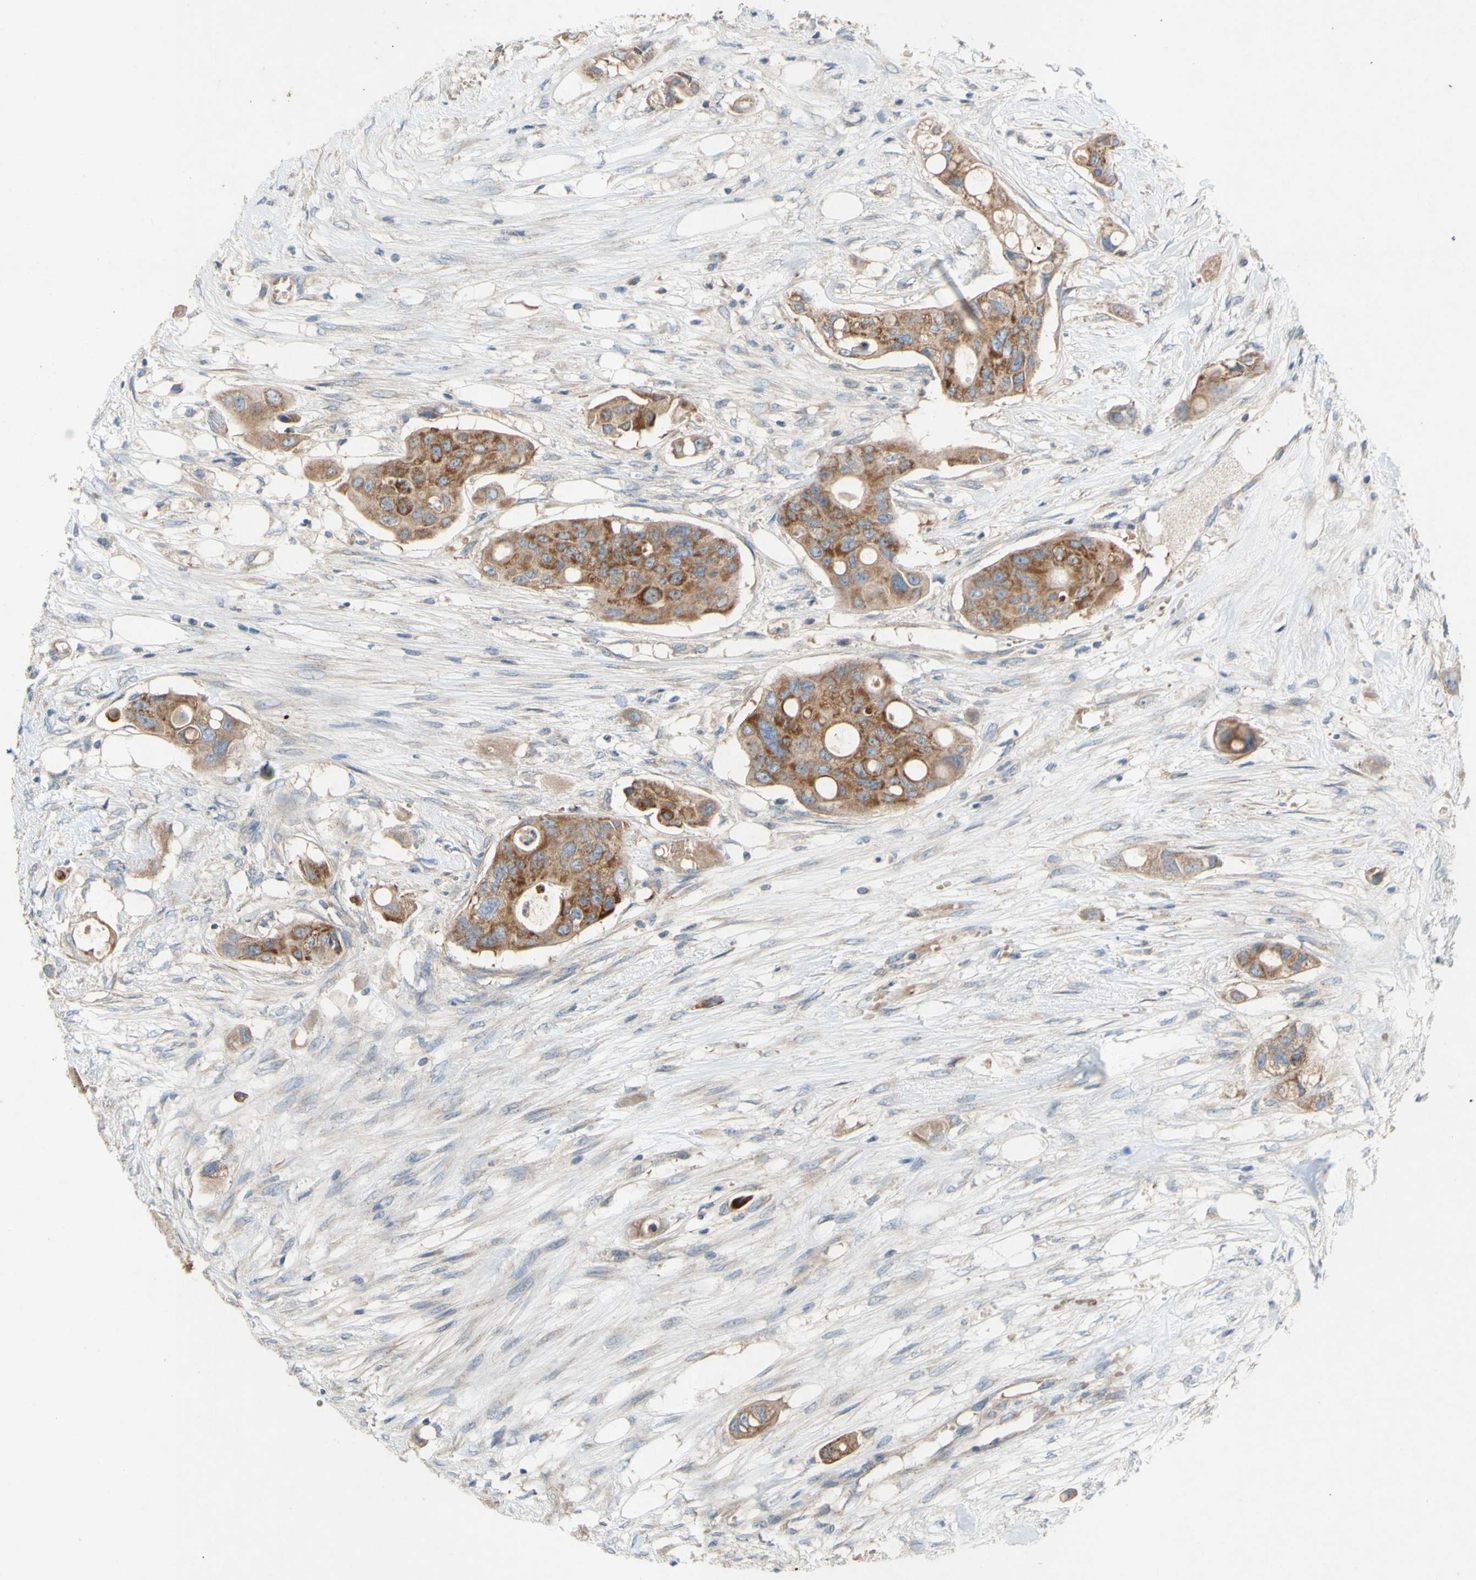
{"staining": {"intensity": "moderate", "quantity": ">75%", "location": "cytoplasmic/membranous"}, "tissue": "colorectal cancer", "cell_type": "Tumor cells", "image_type": "cancer", "snomed": [{"axis": "morphology", "description": "Adenocarcinoma, NOS"}, {"axis": "topography", "description": "Colon"}], "caption": "Immunohistochemistry (IHC) (DAB (3,3'-diaminobenzidine)) staining of colorectal adenocarcinoma exhibits moderate cytoplasmic/membranous protein positivity in approximately >75% of tumor cells. (IHC, brightfield microscopy, high magnification).", "gene": "TST", "patient": {"sex": "female", "age": 57}}